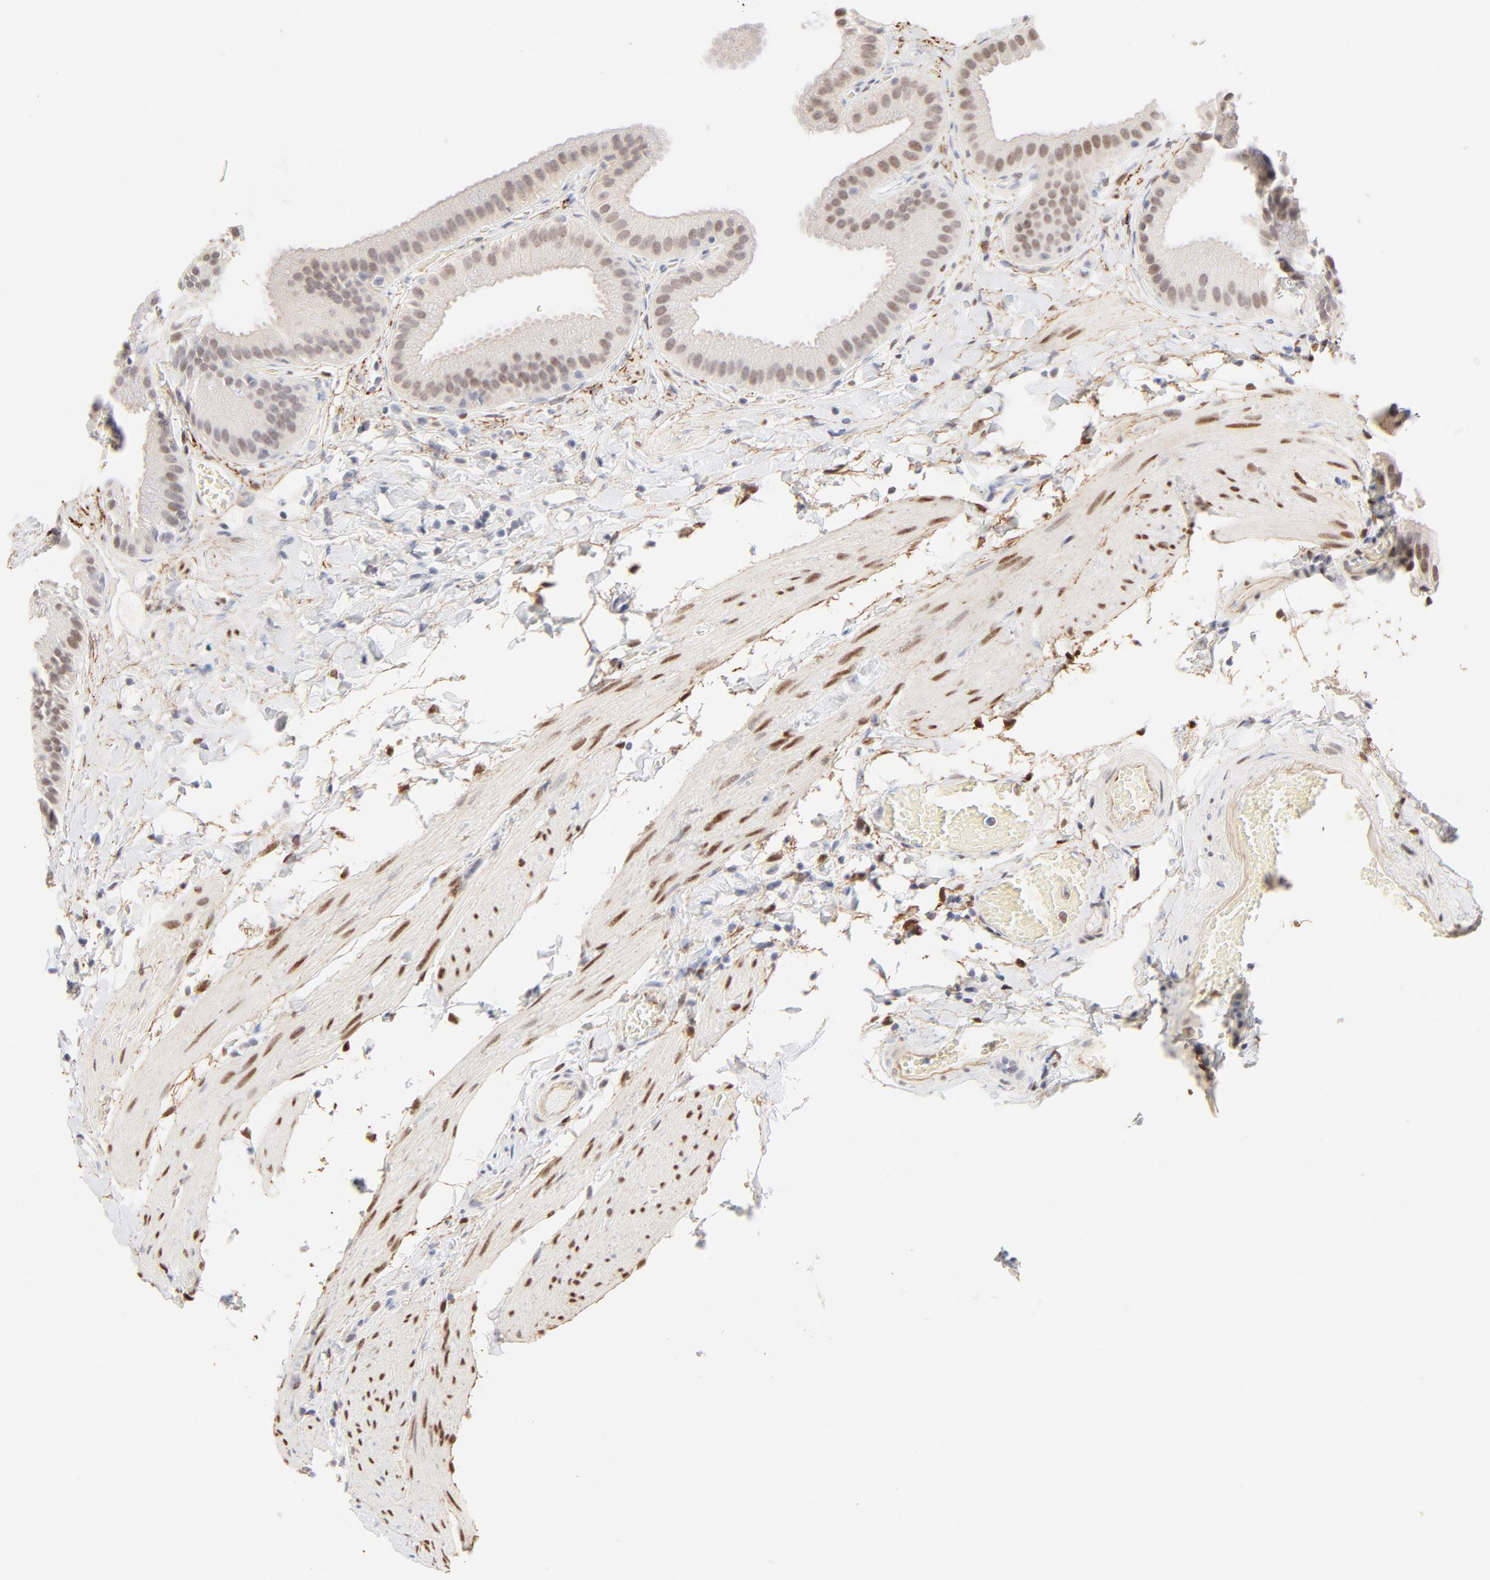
{"staining": {"intensity": "weak", "quantity": "<25%", "location": "nuclear"}, "tissue": "gallbladder", "cell_type": "Glandular cells", "image_type": "normal", "snomed": [{"axis": "morphology", "description": "Normal tissue, NOS"}, {"axis": "topography", "description": "Gallbladder"}], "caption": "A high-resolution histopathology image shows immunohistochemistry staining of unremarkable gallbladder, which exhibits no significant staining in glandular cells.", "gene": "PBX1", "patient": {"sex": "female", "age": 63}}